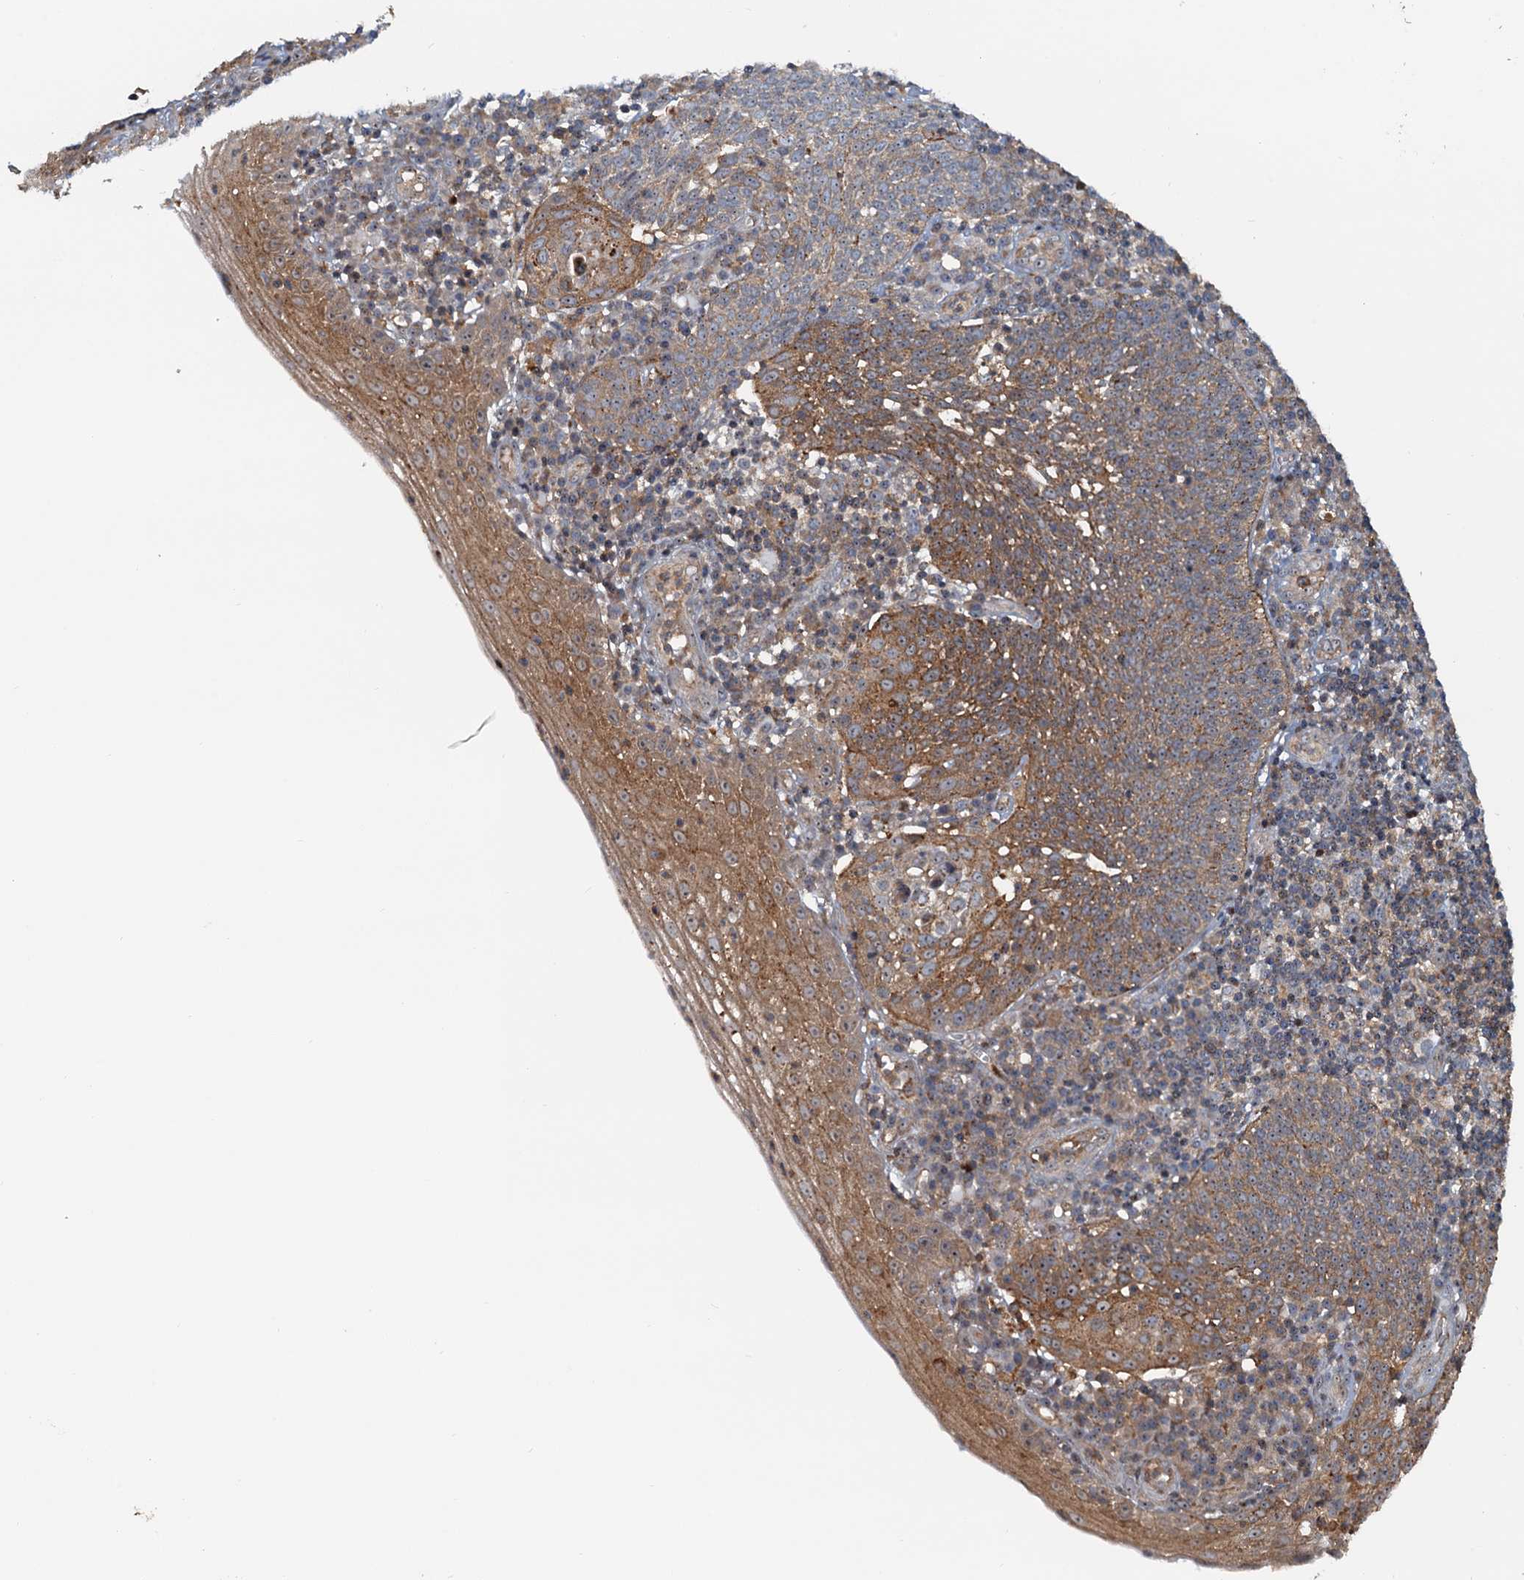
{"staining": {"intensity": "weak", "quantity": ">75%", "location": "cytoplasmic/membranous"}, "tissue": "cervical cancer", "cell_type": "Tumor cells", "image_type": "cancer", "snomed": [{"axis": "morphology", "description": "Squamous cell carcinoma, NOS"}, {"axis": "topography", "description": "Cervix"}], "caption": "Human cervical cancer stained with a brown dye displays weak cytoplasmic/membranous positive positivity in about >75% of tumor cells.", "gene": "TOLLIP", "patient": {"sex": "female", "age": 34}}